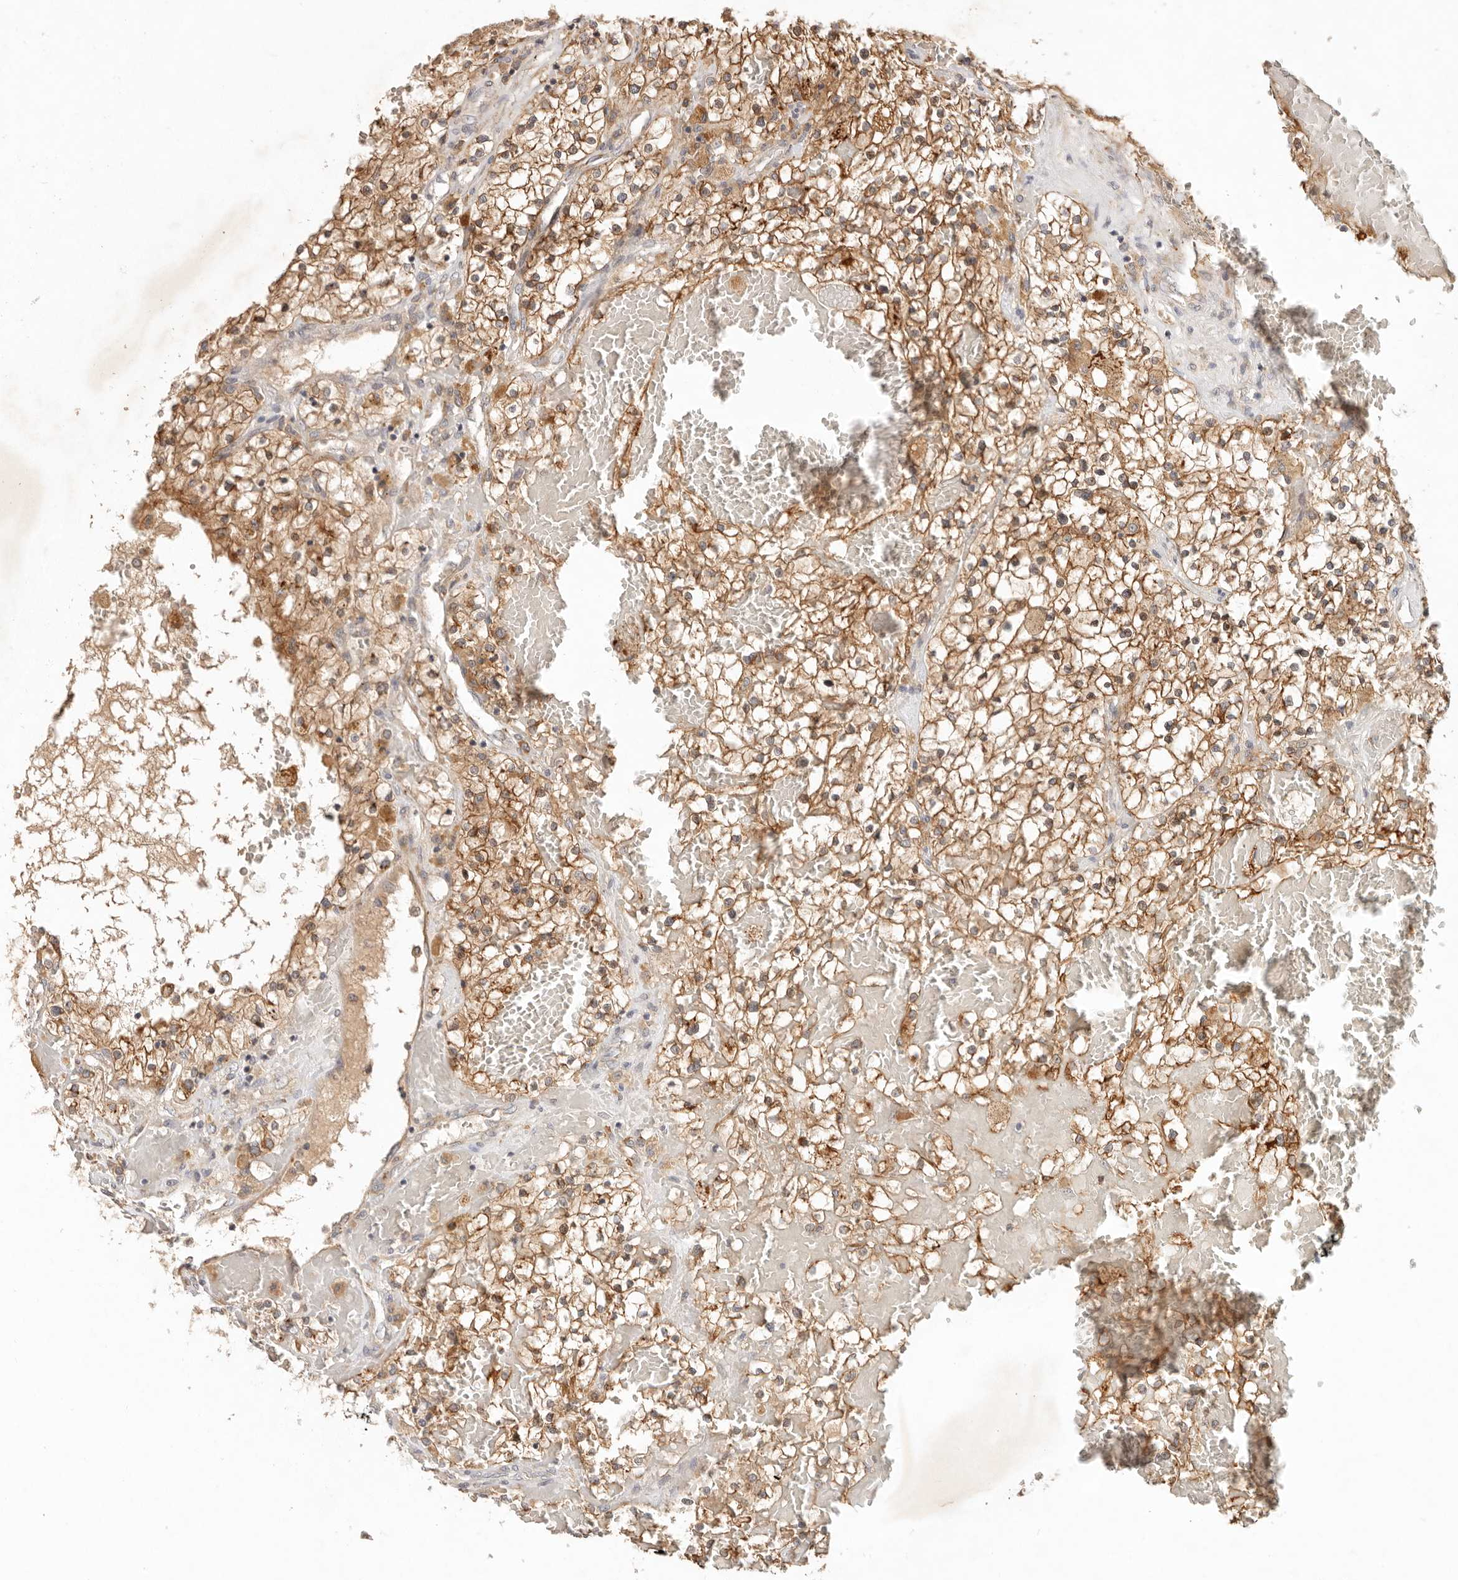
{"staining": {"intensity": "moderate", "quantity": ">75%", "location": "cytoplasmic/membranous"}, "tissue": "renal cancer", "cell_type": "Tumor cells", "image_type": "cancer", "snomed": [{"axis": "morphology", "description": "Normal tissue, NOS"}, {"axis": "morphology", "description": "Adenocarcinoma, NOS"}, {"axis": "topography", "description": "Kidney"}], "caption": "Brown immunohistochemical staining in renal cancer demonstrates moderate cytoplasmic/membranous staining in about >75% of tumor cells.", "gene": "ARHGEF10L", "patient": {"sex": "male", "age": 68}}